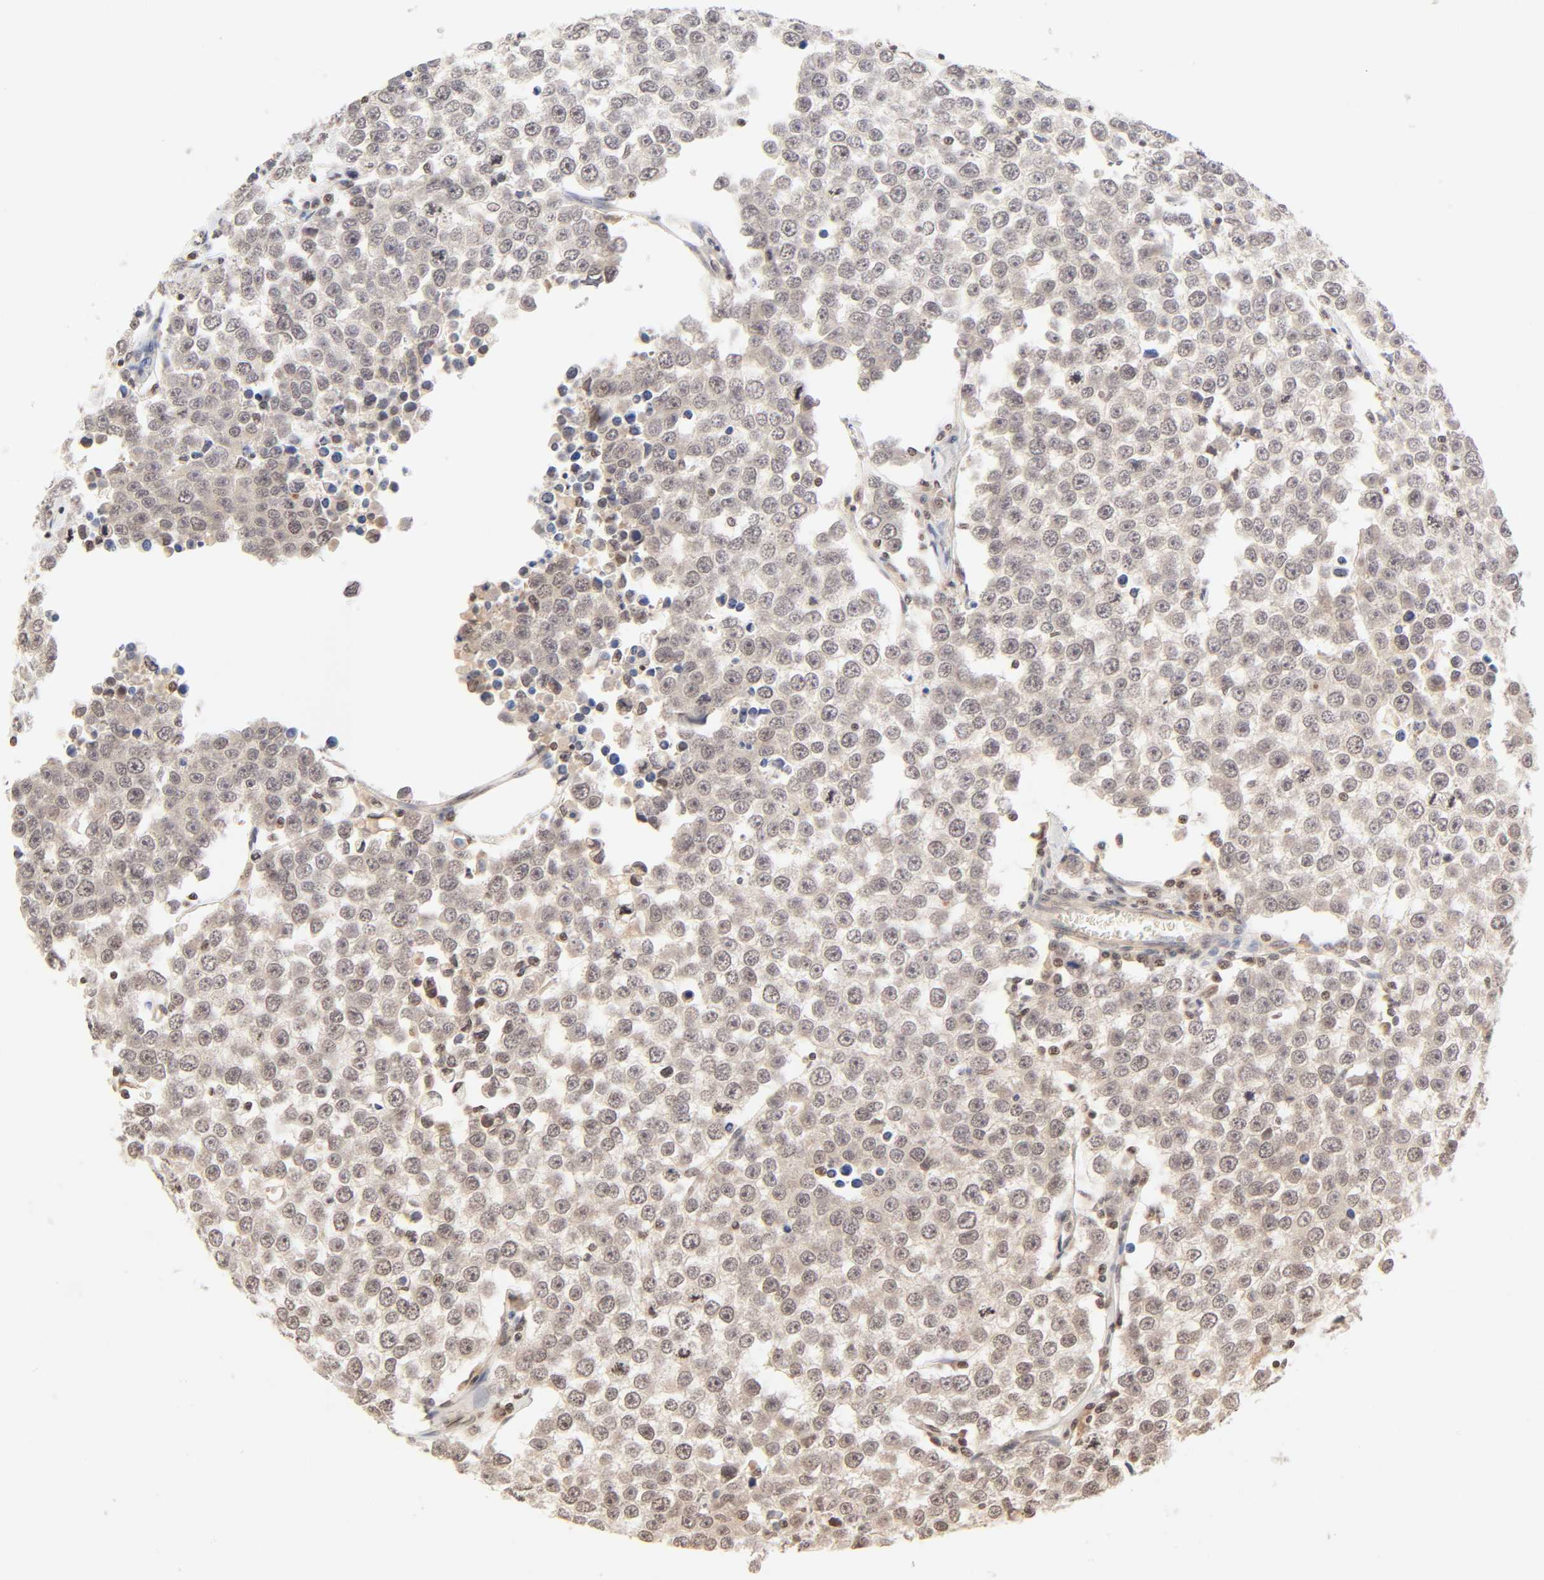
{"staining": {"intensity": "weak", "quantity": ">75%", "location": "cytoplasmic/membranous,nuclear"}, "tissue": "testis cancer", "cell_type": "Tumor cells", "image_type": "cancer", "snomed": [{"axis": "morphology", "description": "Seminoma, NOS"}, {"axis": "morphology", "description": "Carcinoma, Embryonal, NOS"}, {"axis": "topography", "description": "Testis"}], "caption": "Immunohistochemistry (IHC) staining of testis embryonal carcinoma, which displays low levels of weak cytoplasmic/membranous and nuclear expression in about >75% of tumor cells indicating weak cytoplasmic/membranous and nuclear protein positivity. The staining was performed using DAB (3,3'-diaminobenzidine) (brown) for protein detection and nuclei were counterstained in hematoxylin (blue).", "gene": "TBL1X", "patient": {"sex": "male", "age": 52}}